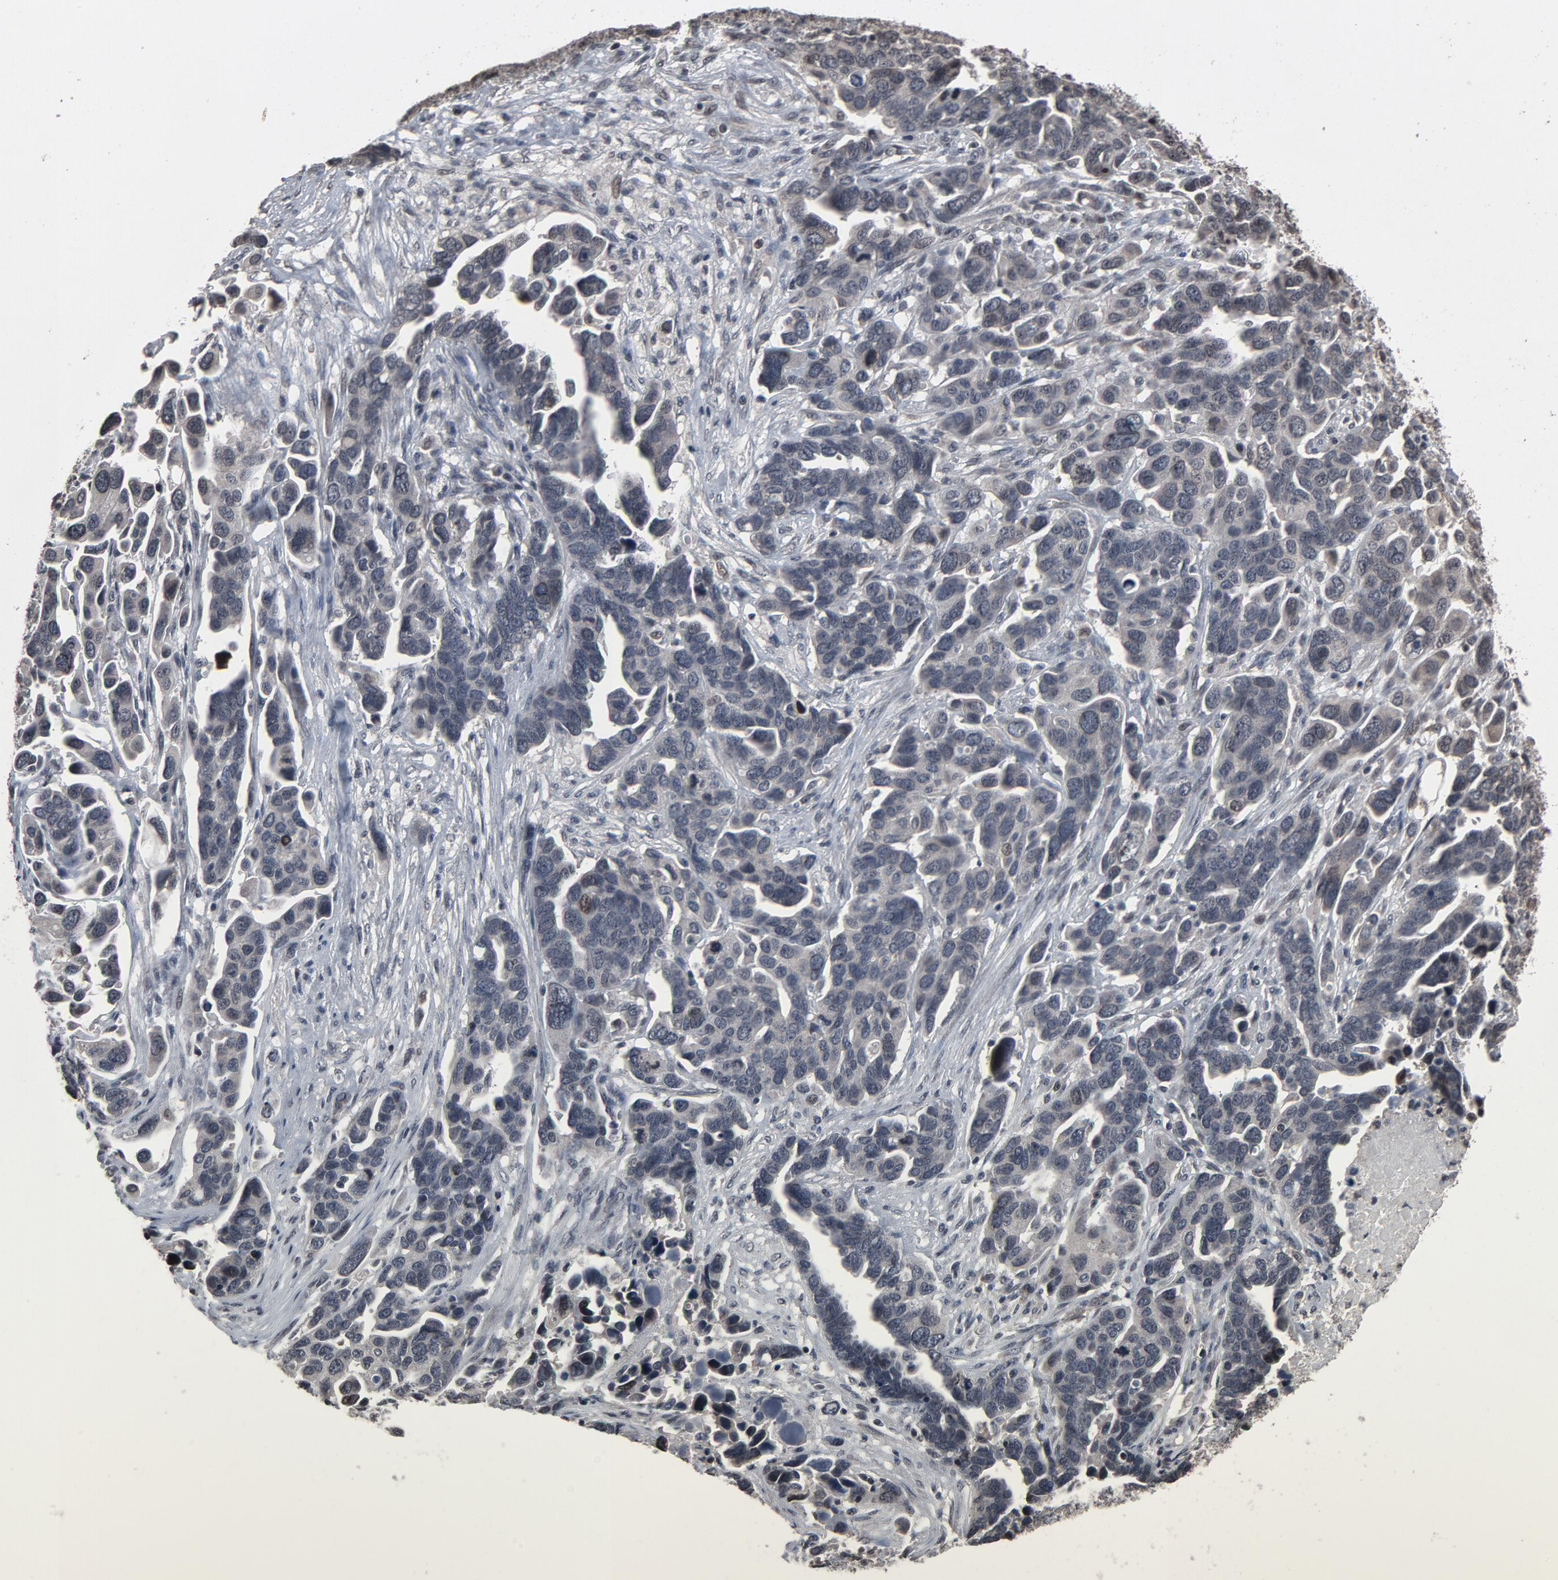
{"staining": {"intensity": "weak", "quantity": "<25%", "location": "cytoplasmic/membranous,nuclear"}, "tissue": "ovarian cancer", "cell_type": "Tumor cells", "image_type": "cancer", "snomed": [{"axis": "morphology", "description": "Cystadenocarcinoma, serous, NOS"}, {"axis": "topography", "description": "Ovary"}], "caption": "There is no significant staining in tumor cells of ovarian cancer.", "gene": "POM121", "patient": {"sex": "female", "age": 54}}